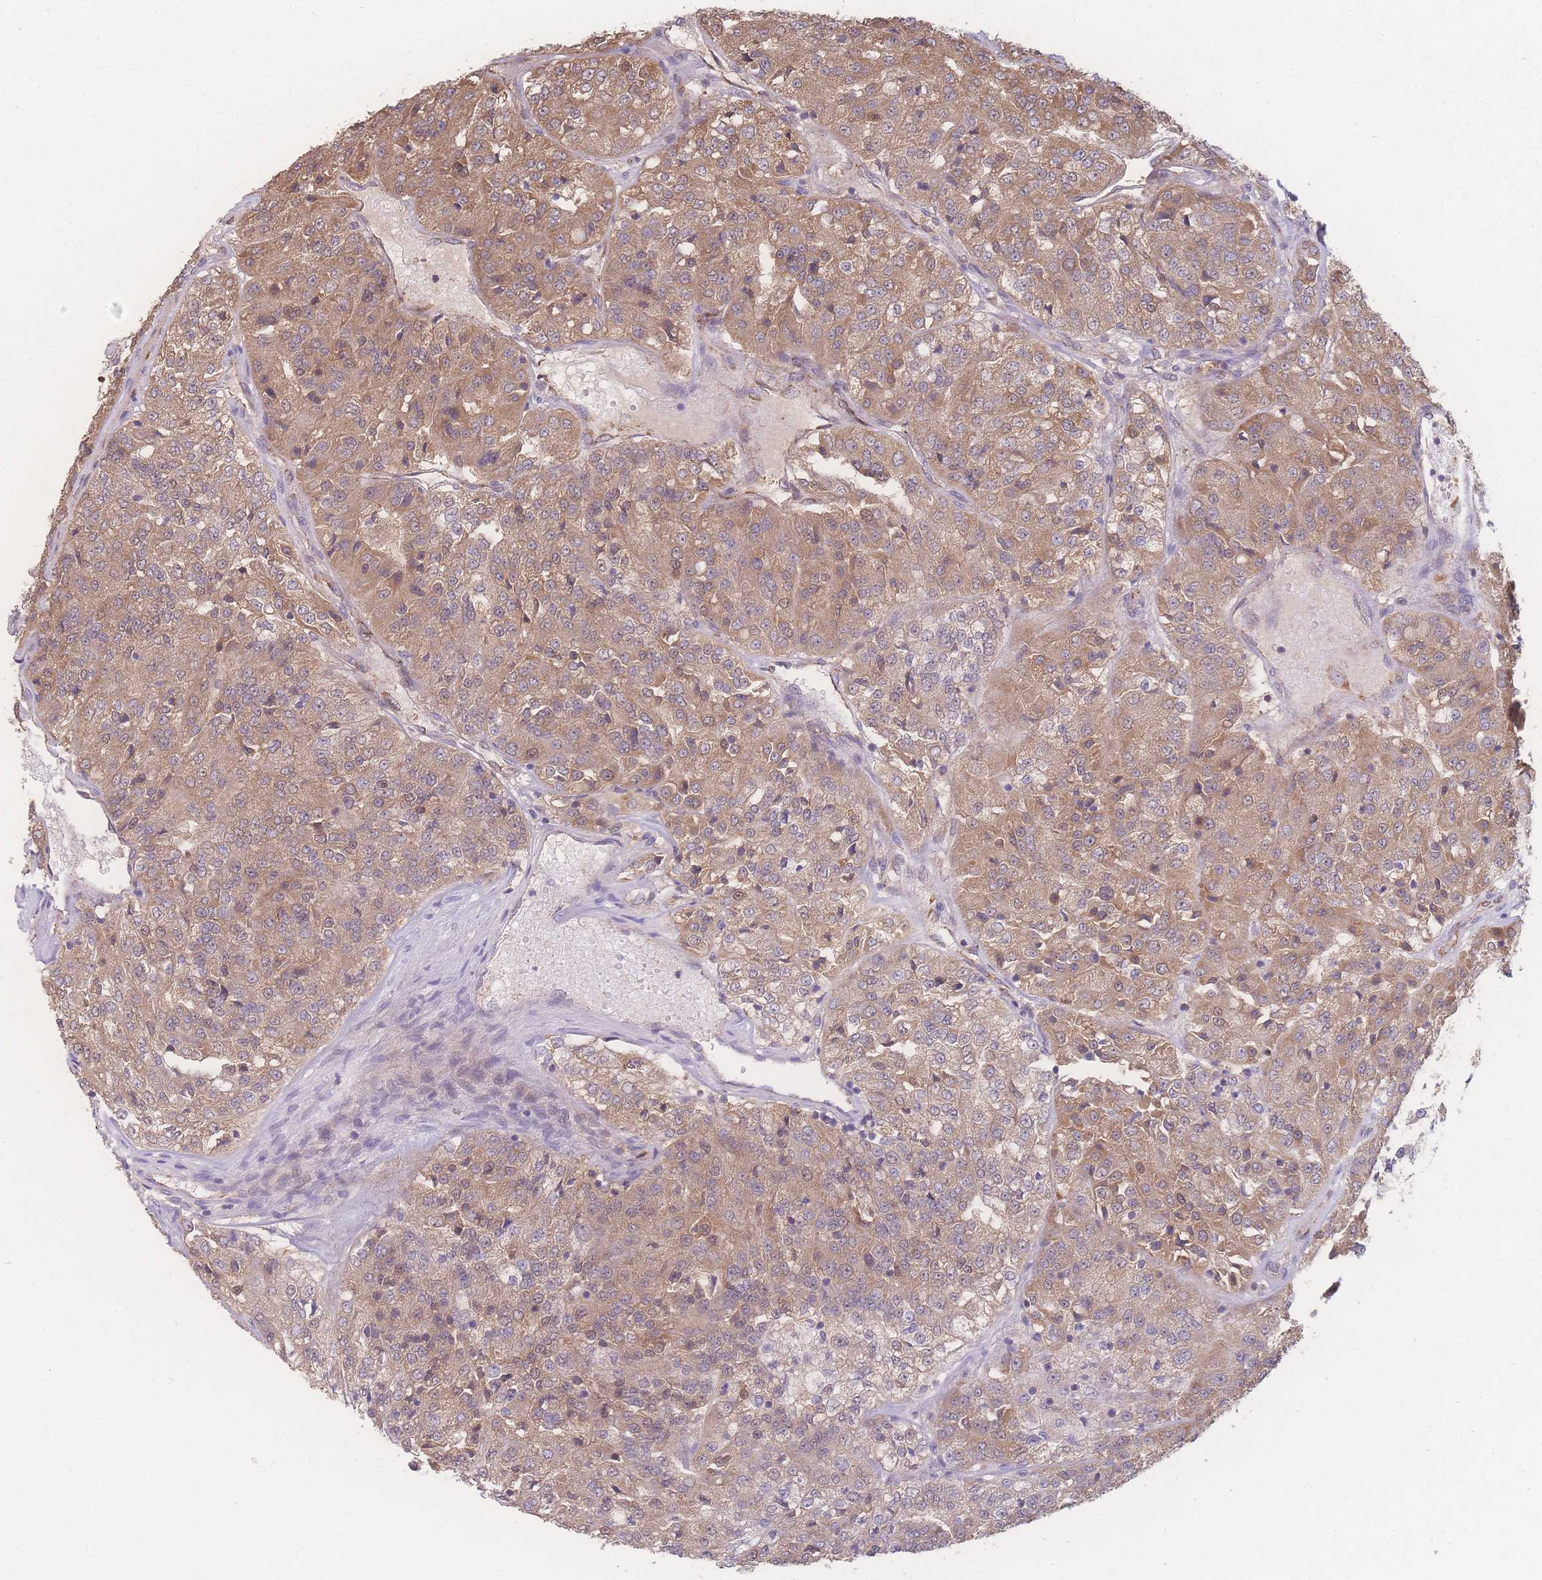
{"staining": {"intensity": "moderate", "quantity": ">75%", "location": "cytoplasmic/membranous"}, "tissue": "renal cancer", "cell_type": "Tumor cells", "image_type": "cancer", "snomed": [{"axis": "morphology", "description": "Adenocarcinoma, NOS"}, {"axis": "topography", "description": "Kidney"}], "caption": "A histopathology image showing moderate cytoplasmic/membranous positivity in approximately >75% of tumor cells in adenocarcinoma (renal), as visualized by brown immunohistochemical staining.", "gene": "GIPR", "patient": {"sex": "female", "age": 63}}